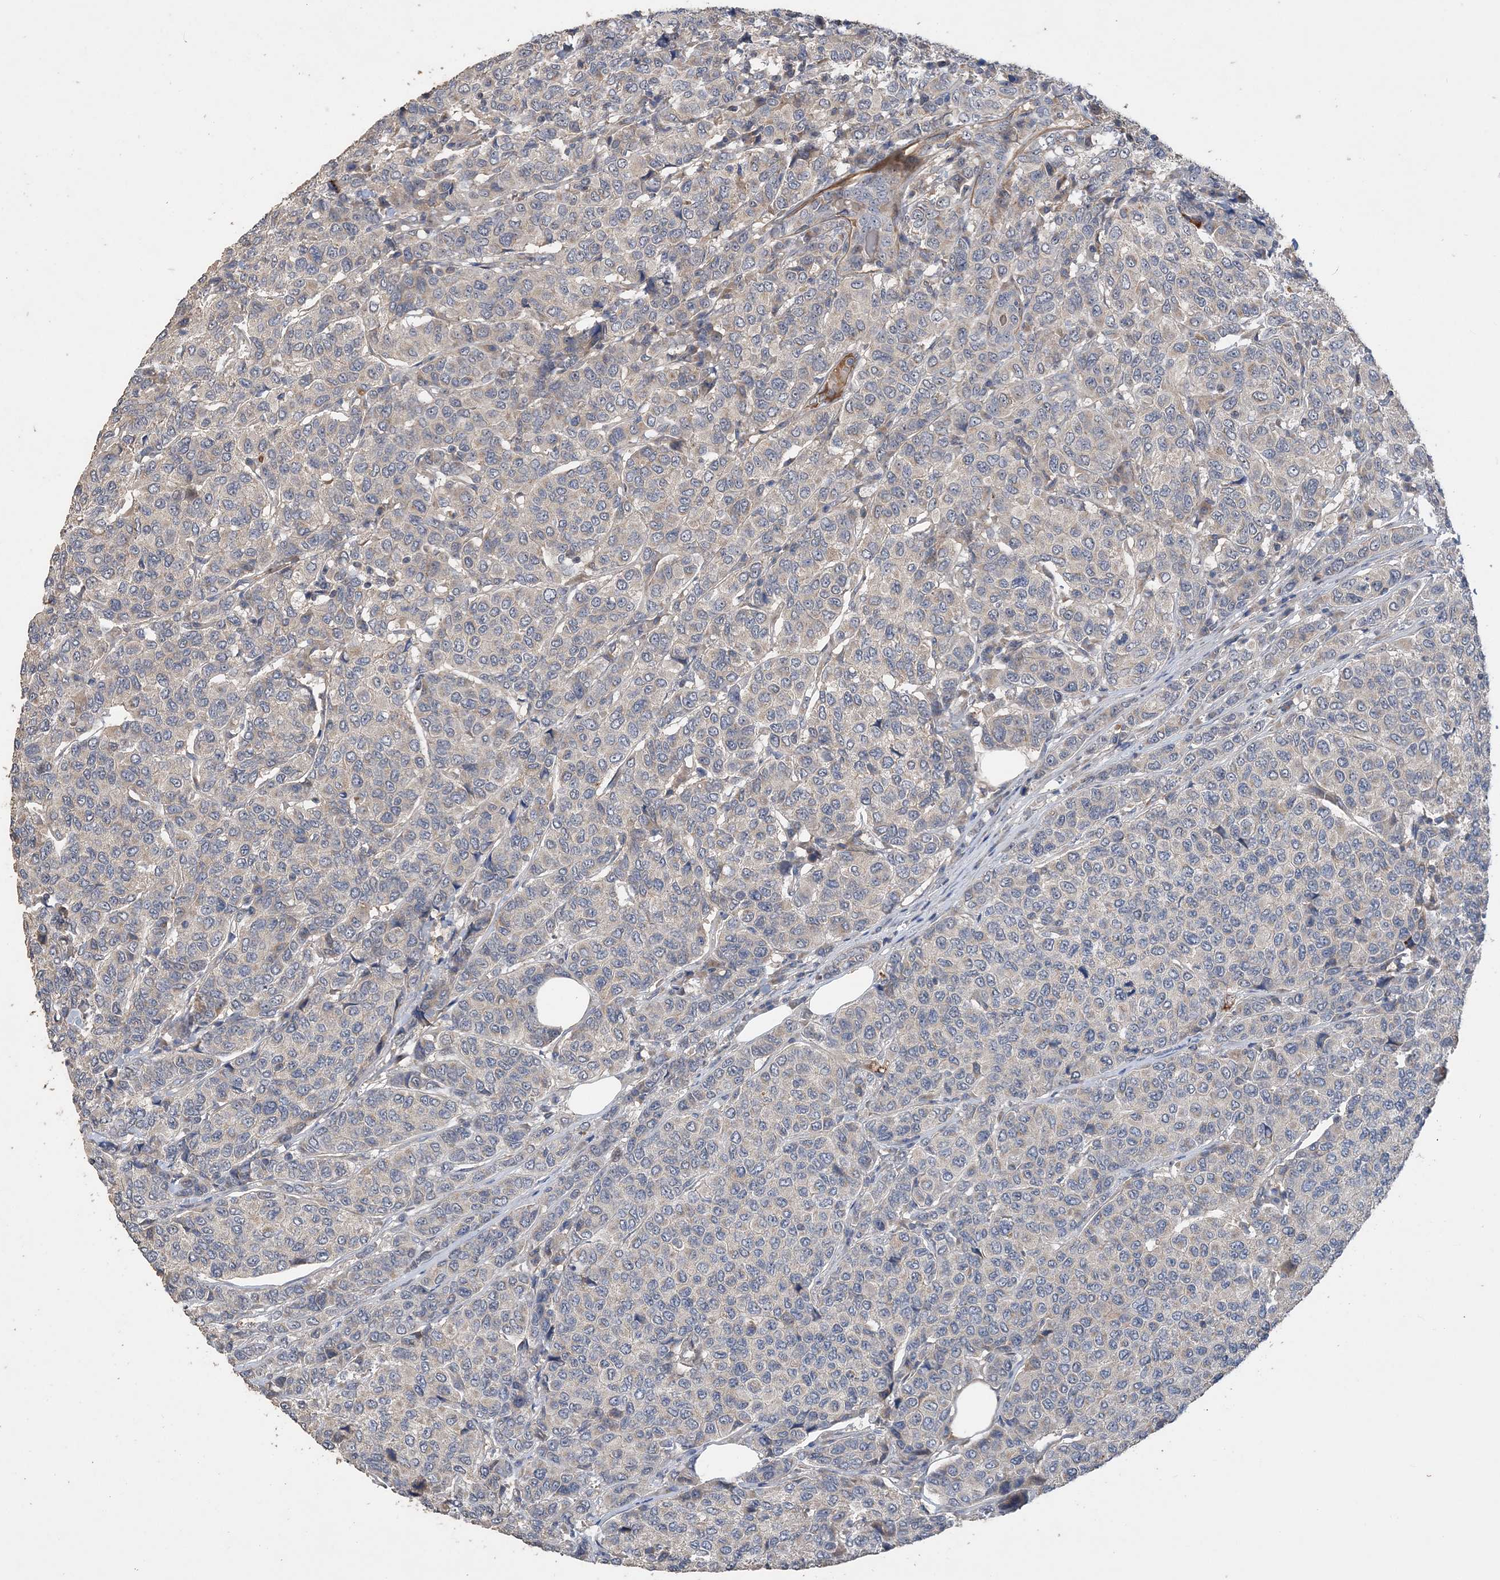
{"staining": {"intensity": "weak", "quantity": "<25%", "location": "cytoplasmic/membranous"}, "tissue": "breast cancer", "cell_type": "Tumor cells", "image_type": "cancer", "snomed": [{"axis": "morphology", "description": "Duct carcinoma"}, {"axis": "topography", "description": "Breast"}], "caption": "This is a histopathology image of immunohistochemistry (IHC) staining of breast cancer, which shows no staining in tumor cells.", "gene": "GRINA", "patient": {"sex": "female", "age": 55}}